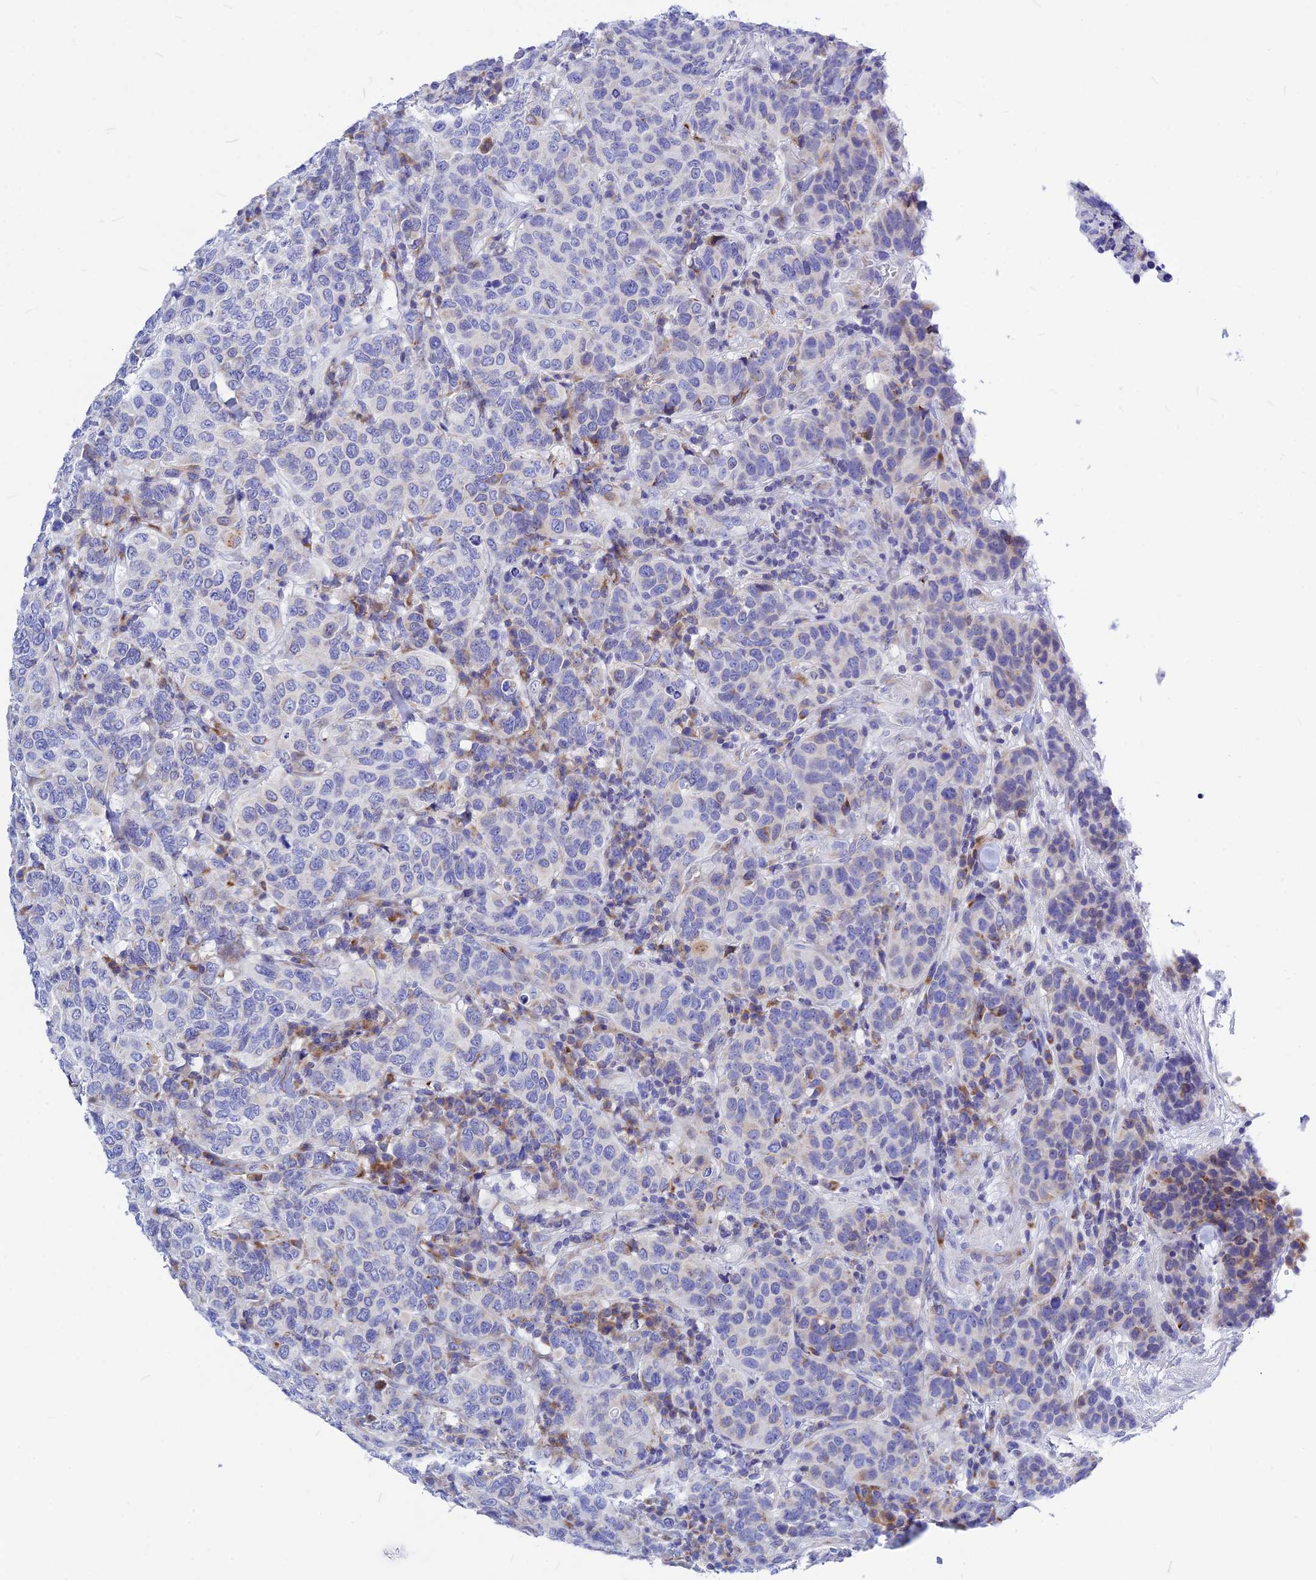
{"staining": {"intensity": "negative", "quantity": "none", "location": "none"}, "tissue": "breast cancer", "cell_type": "Tumor cells", "image_type": "cancer", "snomed": [{"axis": "morphology", "description": "Duct carcinoma"}, {"axis": "topography", "description": "Breast"}], "caption": "Human breast cancer stained for a protein using immunohistochemistry displays no expression in tumor cells.", "gene": "CNOT6", "patient": {"sex": "female", "age": 55}}